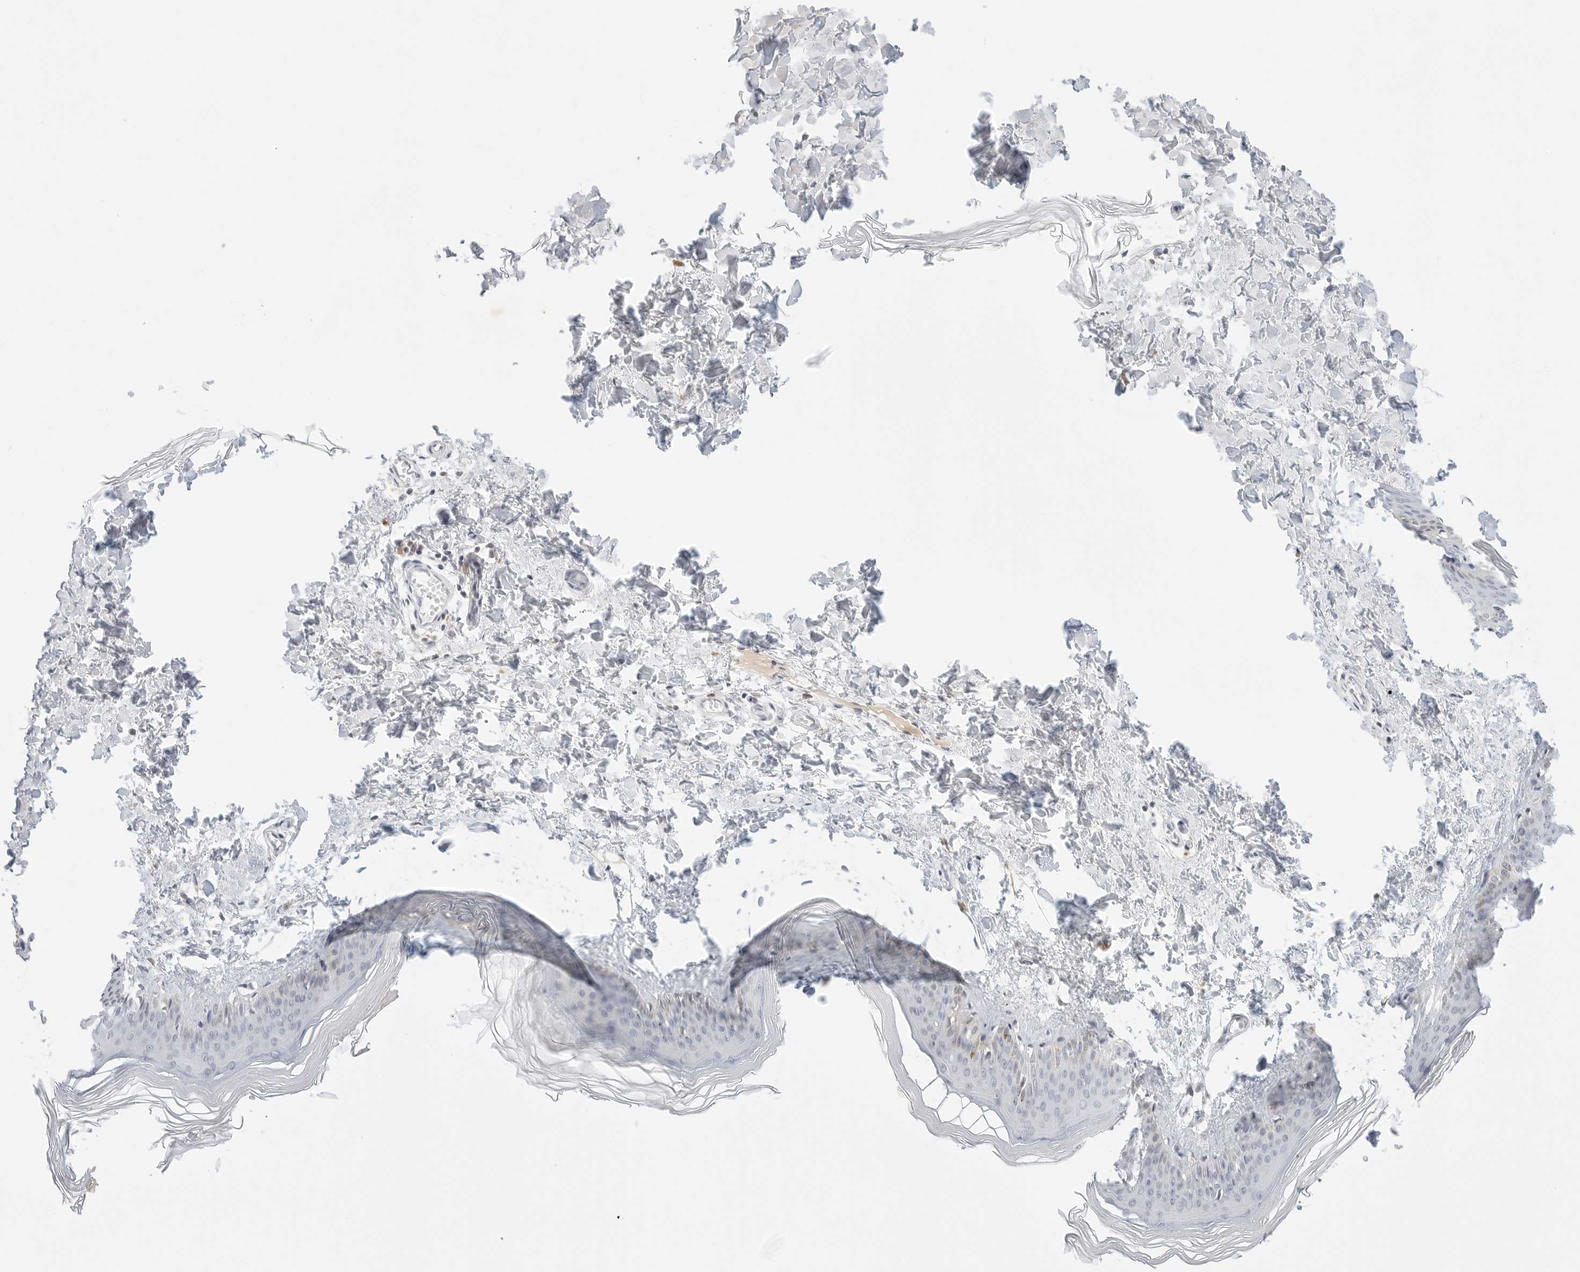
{"staining": {"intensity": "negative", "quantity": "none", "location": "none"}, "tissue": "skin", "cell_type": "Fibroblasts", "image_type": "normal", "snomed": [{"axis": "morphology", "description": "Normal tissue, NOS"}, {"axis": "topography", "description": "Skin"}], "caption": "This is an IHC histopathology image of normal skin. There is no positivity in fibroblasts.", "gene": "XKR4", "patient": {"sex": "female", "age": 27}}